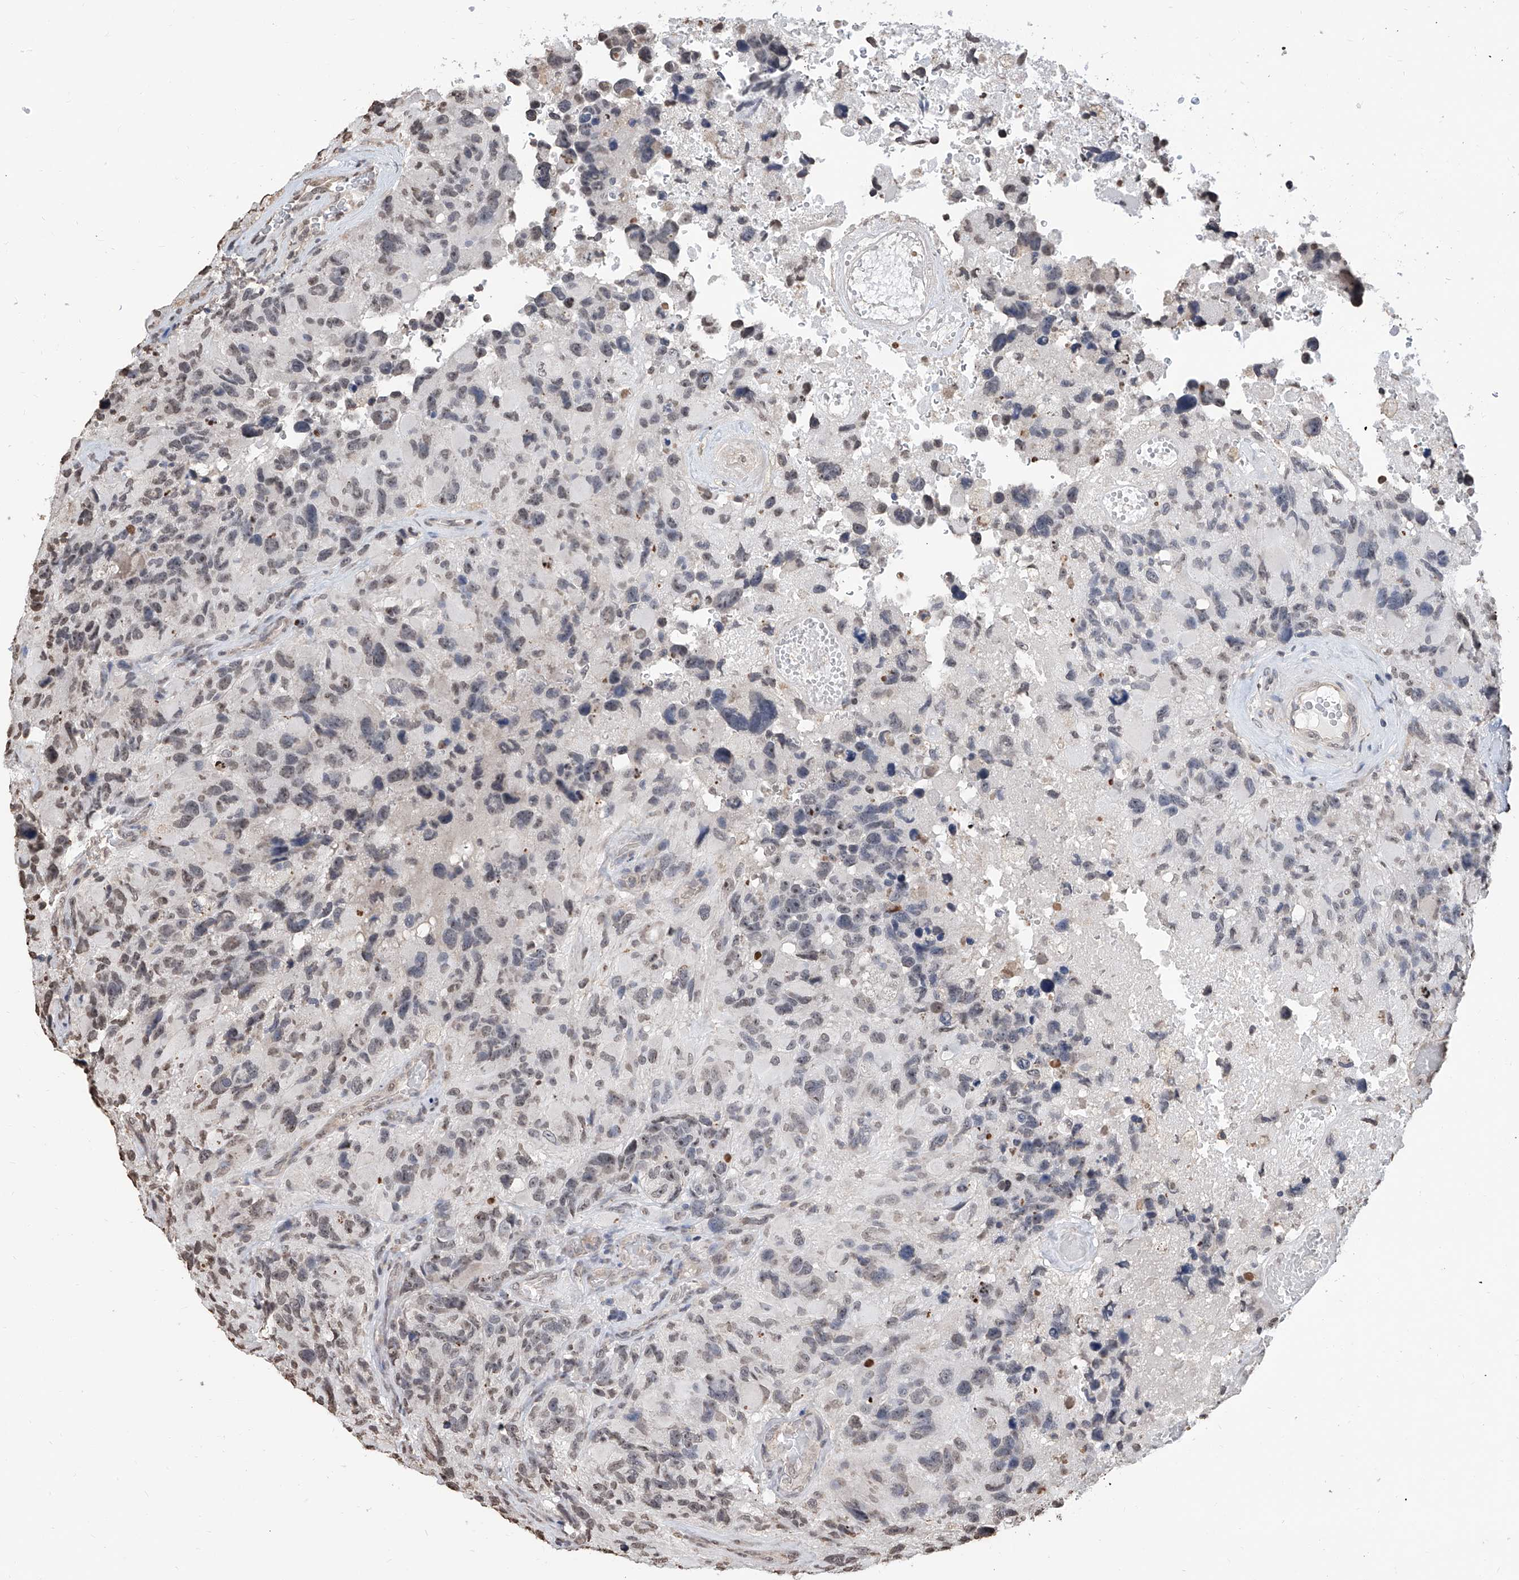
{"staining": {"intensity": "negative", "quantity": "none", "location": "none"}, "tissue": "glioma", "cell_type": "Tumor cells", "image_type": "cancer", "snomed": [{"axis": "morphology", "description": "Glioma, malignant, High grade"}, {"axis": "topography", "description": "Brain"}], "caption": "This is an IHC image of high-grade glioma (malignant). There is no expression in tumor cells.", "gene": "RP9", "patient": {"sex": "male", "age": 69}}